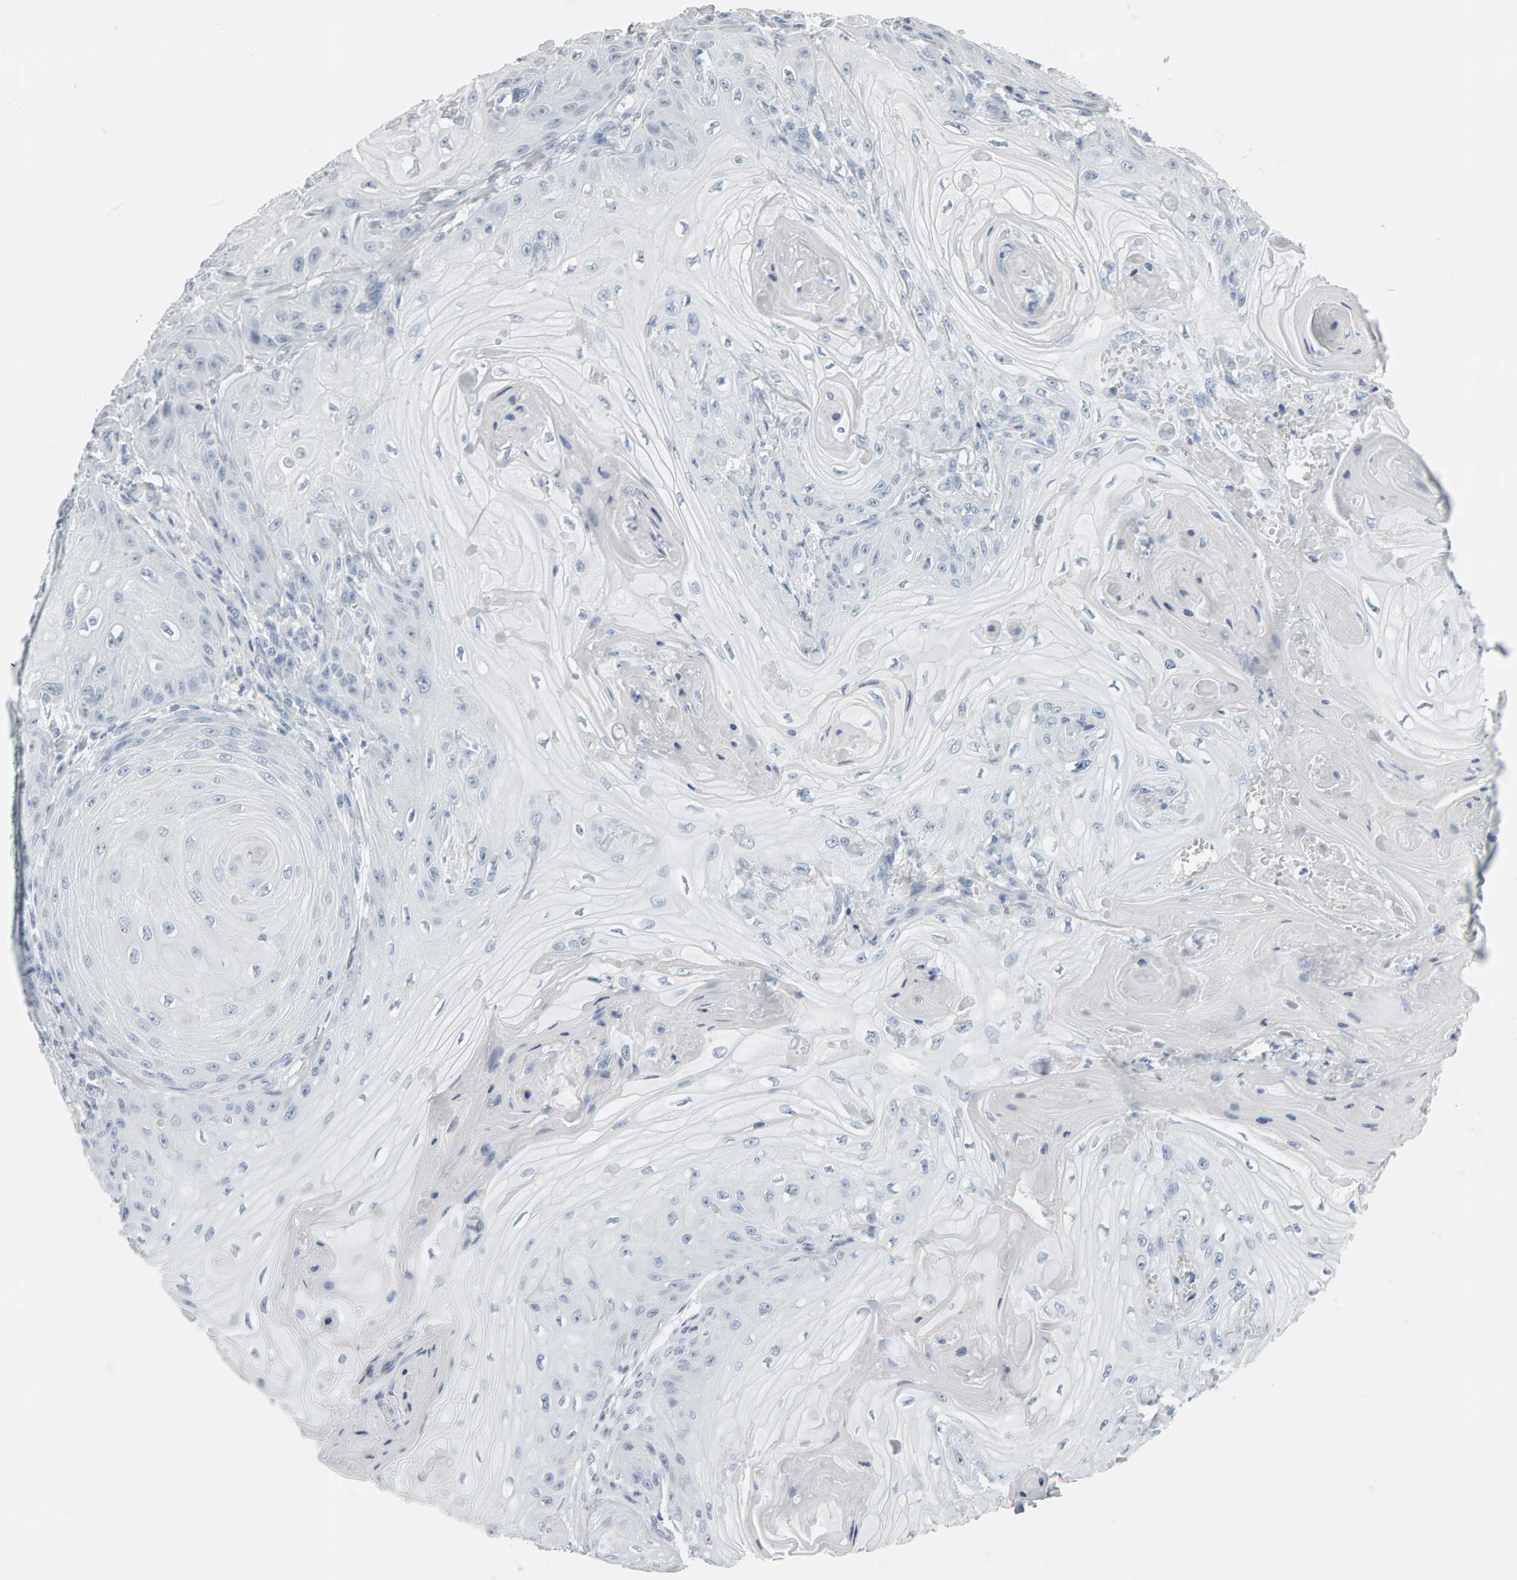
{"staining": {"intensity": "negative", "quantity": "none", "location": "none"}, "tissue": "skin cancer", "cell_type": "Tumor cells", "image_type": "cancer", "snomed": [{"axis": "morphology", "description": "Squamous cell carcinoma, NOS"}, {"axis": "topography", "description": "Skin"}], "caption": "Tumor cells show no significant protein staining in squamous cell carcinoma (skin). (Brightfield microscopy of DAB (3,3'-diaminobenzidine) immunohistochemistry at high magnification).", "gene": "SPACA3", "patient": {"sex": "male", "age": 74}}